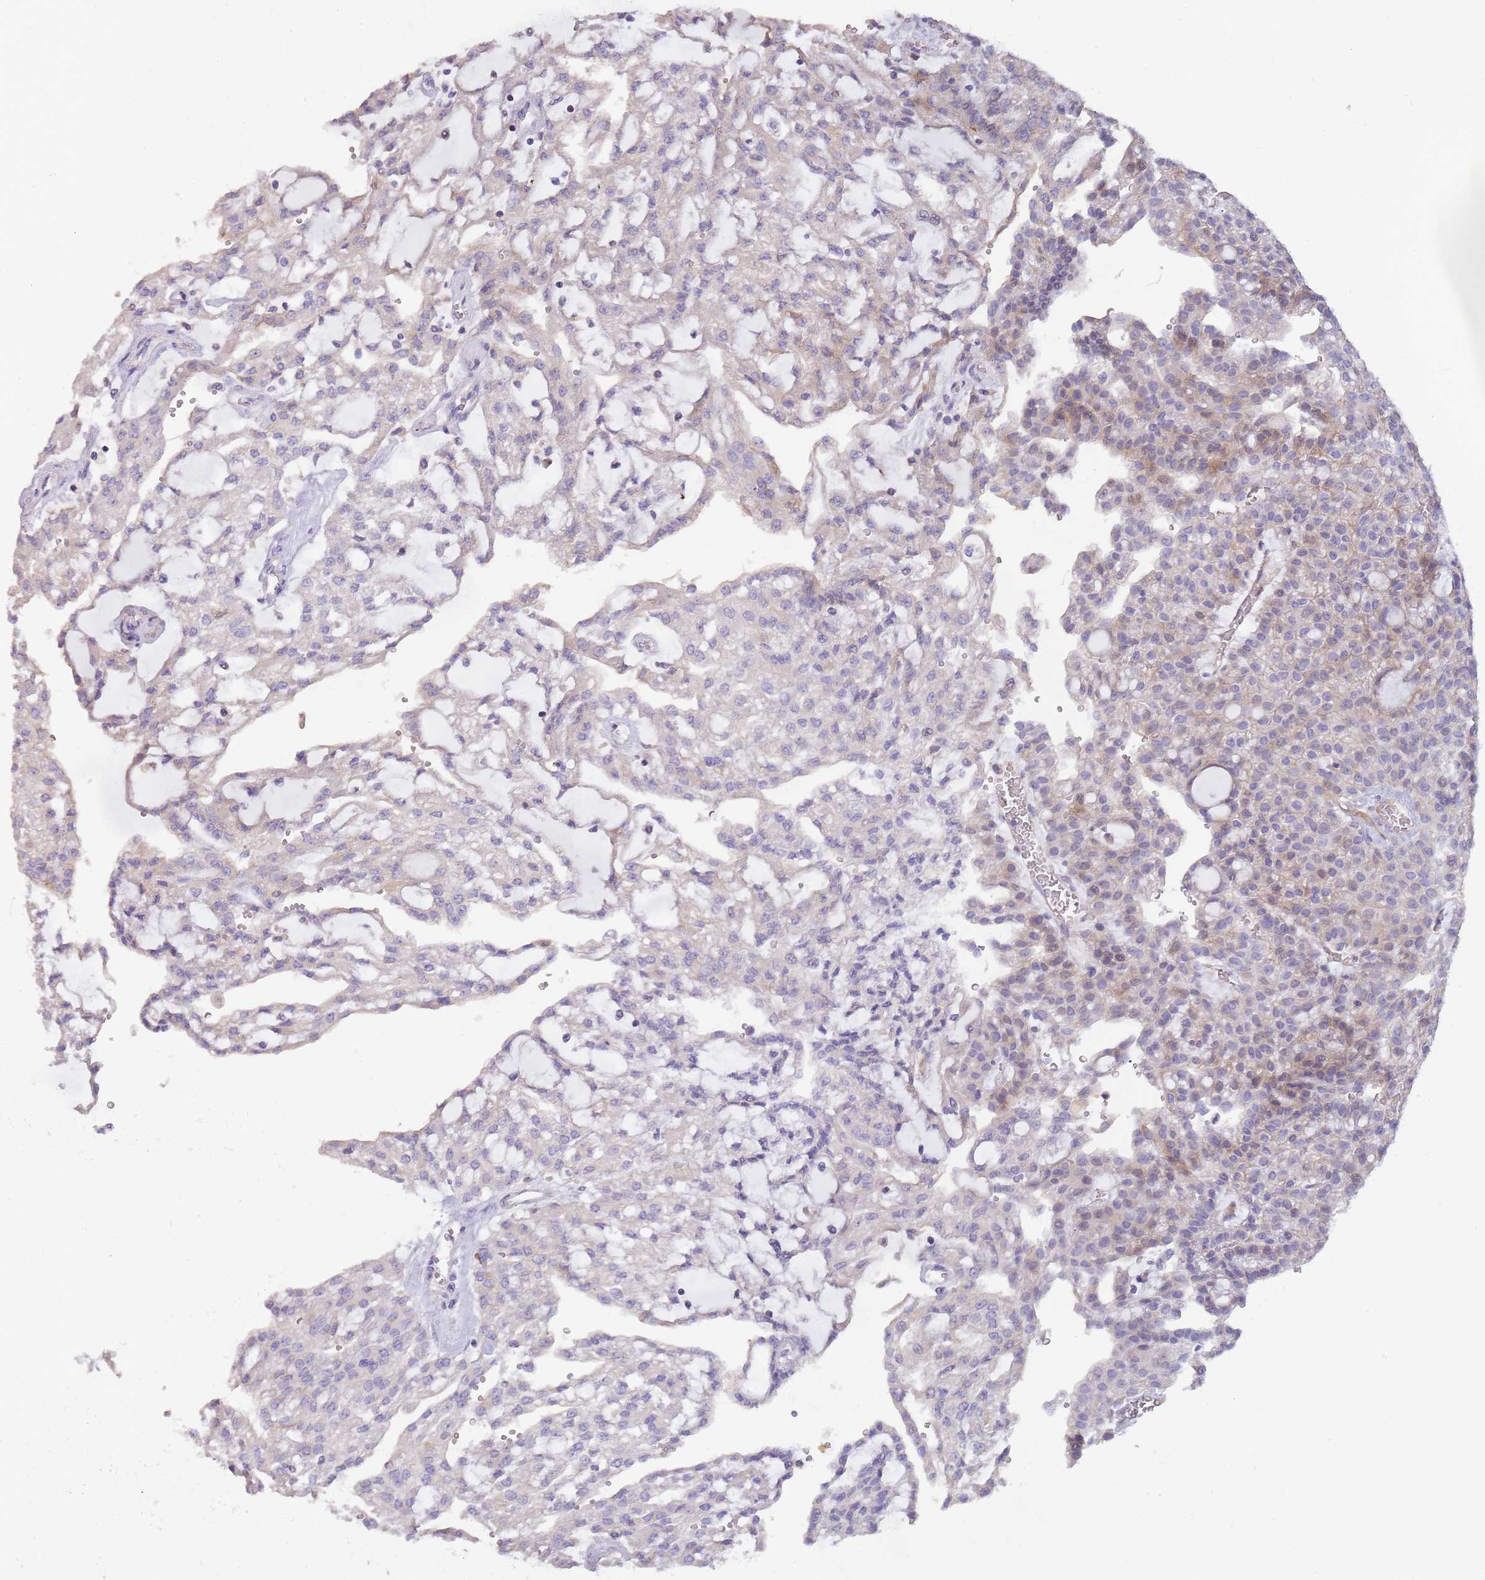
{"staining": {"intensity": "weak", "quantity": "<25%", "location": "cytoplasmic/membranous"}, "tissue": "renal cancer", "cell_type": "Tumor cells", "image_type": "cancer", "snomed": [{"axis": "morphology", "description": "Adenocarcinoma, NOS"}, {"axis": "topography", "description": "Kidney"}], "caption": "Adenocarcinoma (renal) was stained to show a protein in brown. There is no significant positivity in tumor cells. (DAB (3,3'-diaminobenzidine) immunohistochemistry, high magnification).", "gene": "SUSD1", "patient": {"sex": "male", "age": 63}}